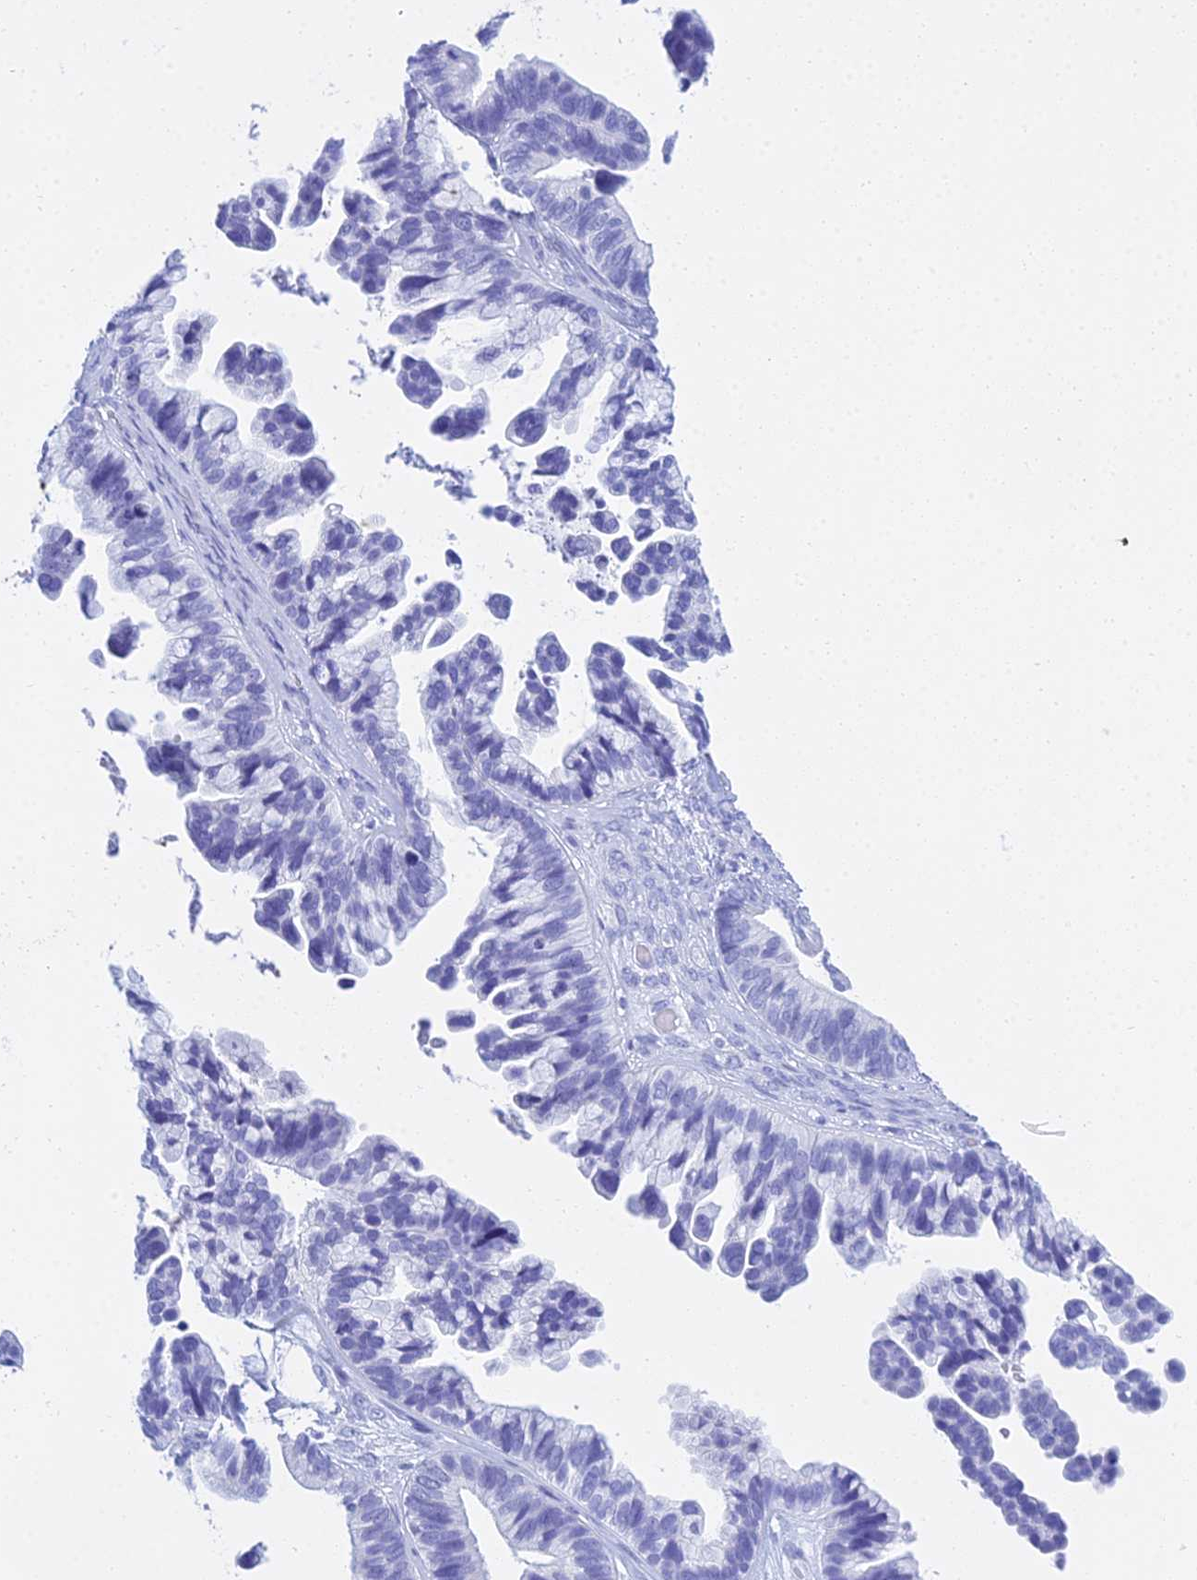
{"staining": {"intensity": "negative", "quantity": "none", "location": "none"}, "tissue": "ovarian cancer", "cell_type": "Tumor cells", "image_type": "cancer", "snomed": [{"axis": "morphology", "description": "Cystadenocarcinoma, serous, NOS"}, {"axis": "topography", "description": "Ovary"}], "caption": "Tumor cells are negative for protein expression in human ovarian cancer.", "gene": "PATE4", "patient": {"sex": "female", "age": 56}}